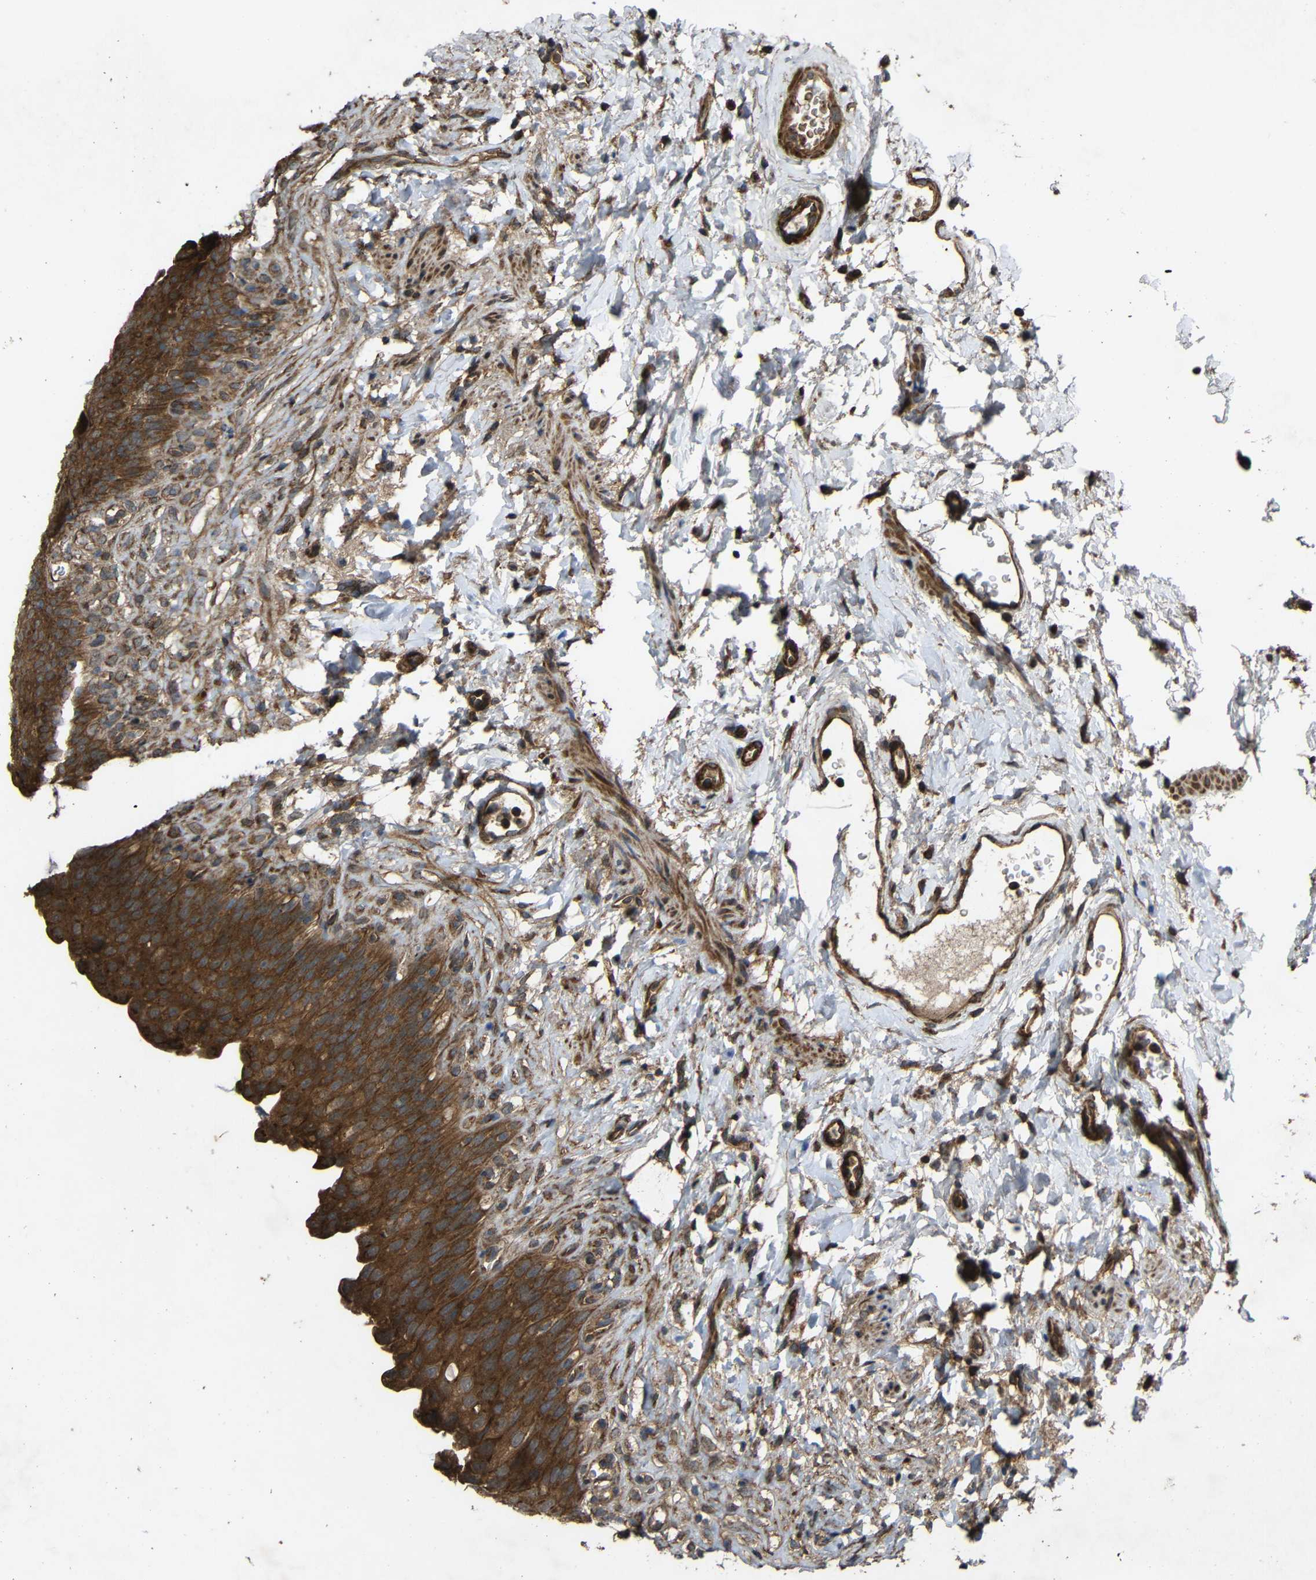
{"staining": {"intensity": "strong", "quantity": ">75%", "location": "cytoplasmic/membranous"}, "tissue": "urinary bladder", "cell_type": "Urothelial cells", "image_type": "normal", "snomed": [{"axis": "morphology", "description": "Normal tissue, NOS"}, {"axis": "topography", "description": "Urinary bladder"}], "caption": "Urothelial cells demonstrate strong cytoplasmic/membranous staining in about >75% of cells in benign urinary bladder.", "gene": "C1GALT1", "patient": {"sex": "female", "age": 79}}